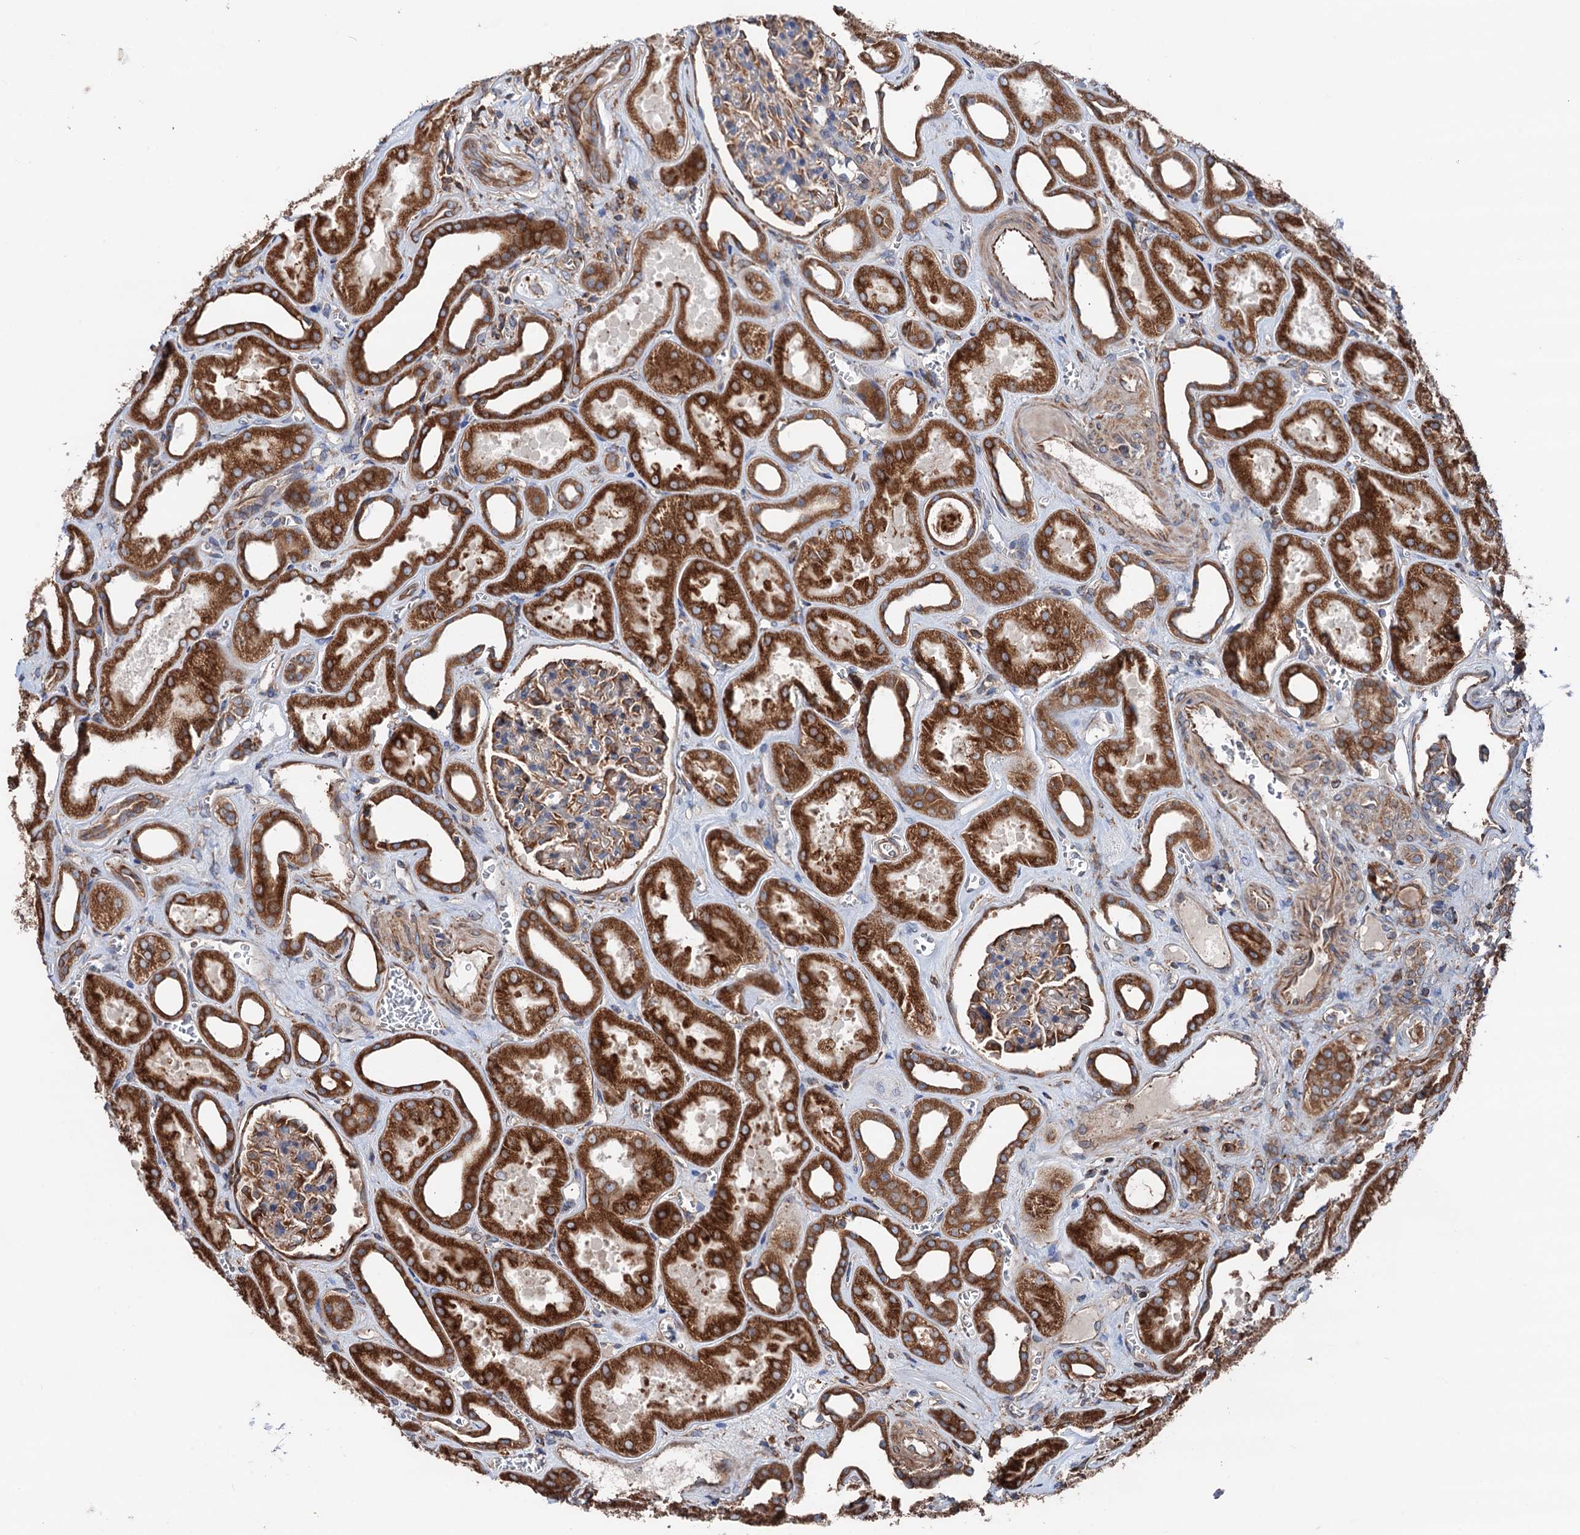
{"staining": {"intensity": "moderate", "quantity": ">75%", "location": "cytoplasmic/membranous"}, "tissue": "kidney", "cell_type": "Cells in glomeruli", "image_type": "normal", "snomed": [{"axis": "morphology", "description": "Normal tissue, NOS"}, {"axis": "morphology", "description": "Adenocarcinoma, NOS"}, {"axis": "topography", "description": "Kidney"}], "caption": "Immunohistochemical staining of normal kidney demonstrates medium levels of moderate cytoplasmic/membranous positivity in approximately >75% of cells in glomeruli. (DAB (3,3'-diaminobenzidine) = brown stain, brightfield microscopy at high magnification).", "gene": "ERP29", "patient": {"sex": "female", "age": 68}}